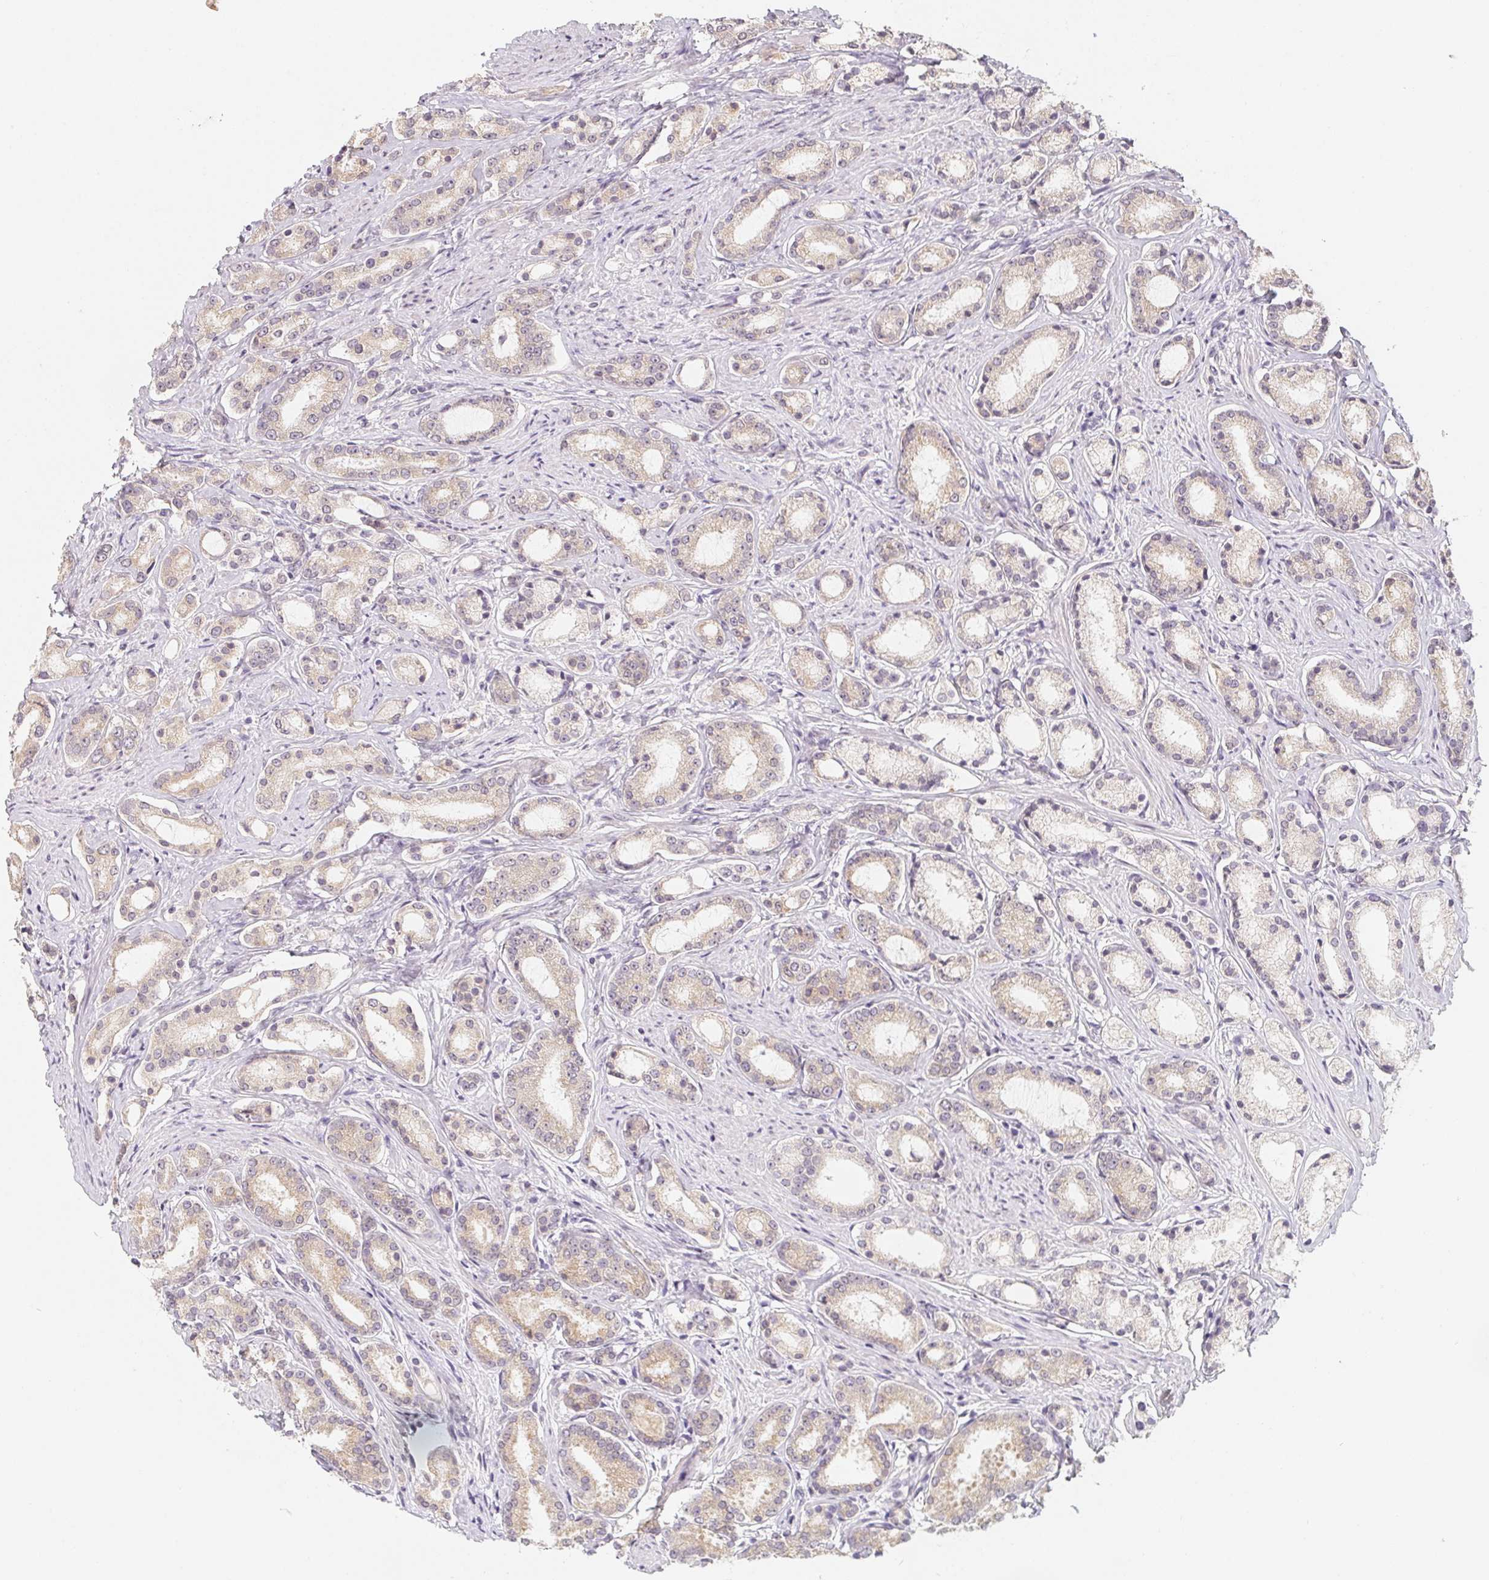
{"staining": {"intensity": "weak", "quantity": "25%-75%", "location": "cytoplasmic/membranous"}, "tissue": "prostate cancer", "cell_type": "Tumor cells", "image_type": "cancer", "snomed": [{"axis": "morphology", "description": "Adenocarcinoma, High grade"}, {"axis": "topography", "description": "Prostate"}], "caption": "About 25%-75% of tumor cells in human adenocarcinoma (high-grade) (prostate) display weak cytoplasmic/membranous protein positivity as visualized by brown immunohistochemical staining.", "gene": "SOAT1", "patient": {"sex": "male", "age": 63}}